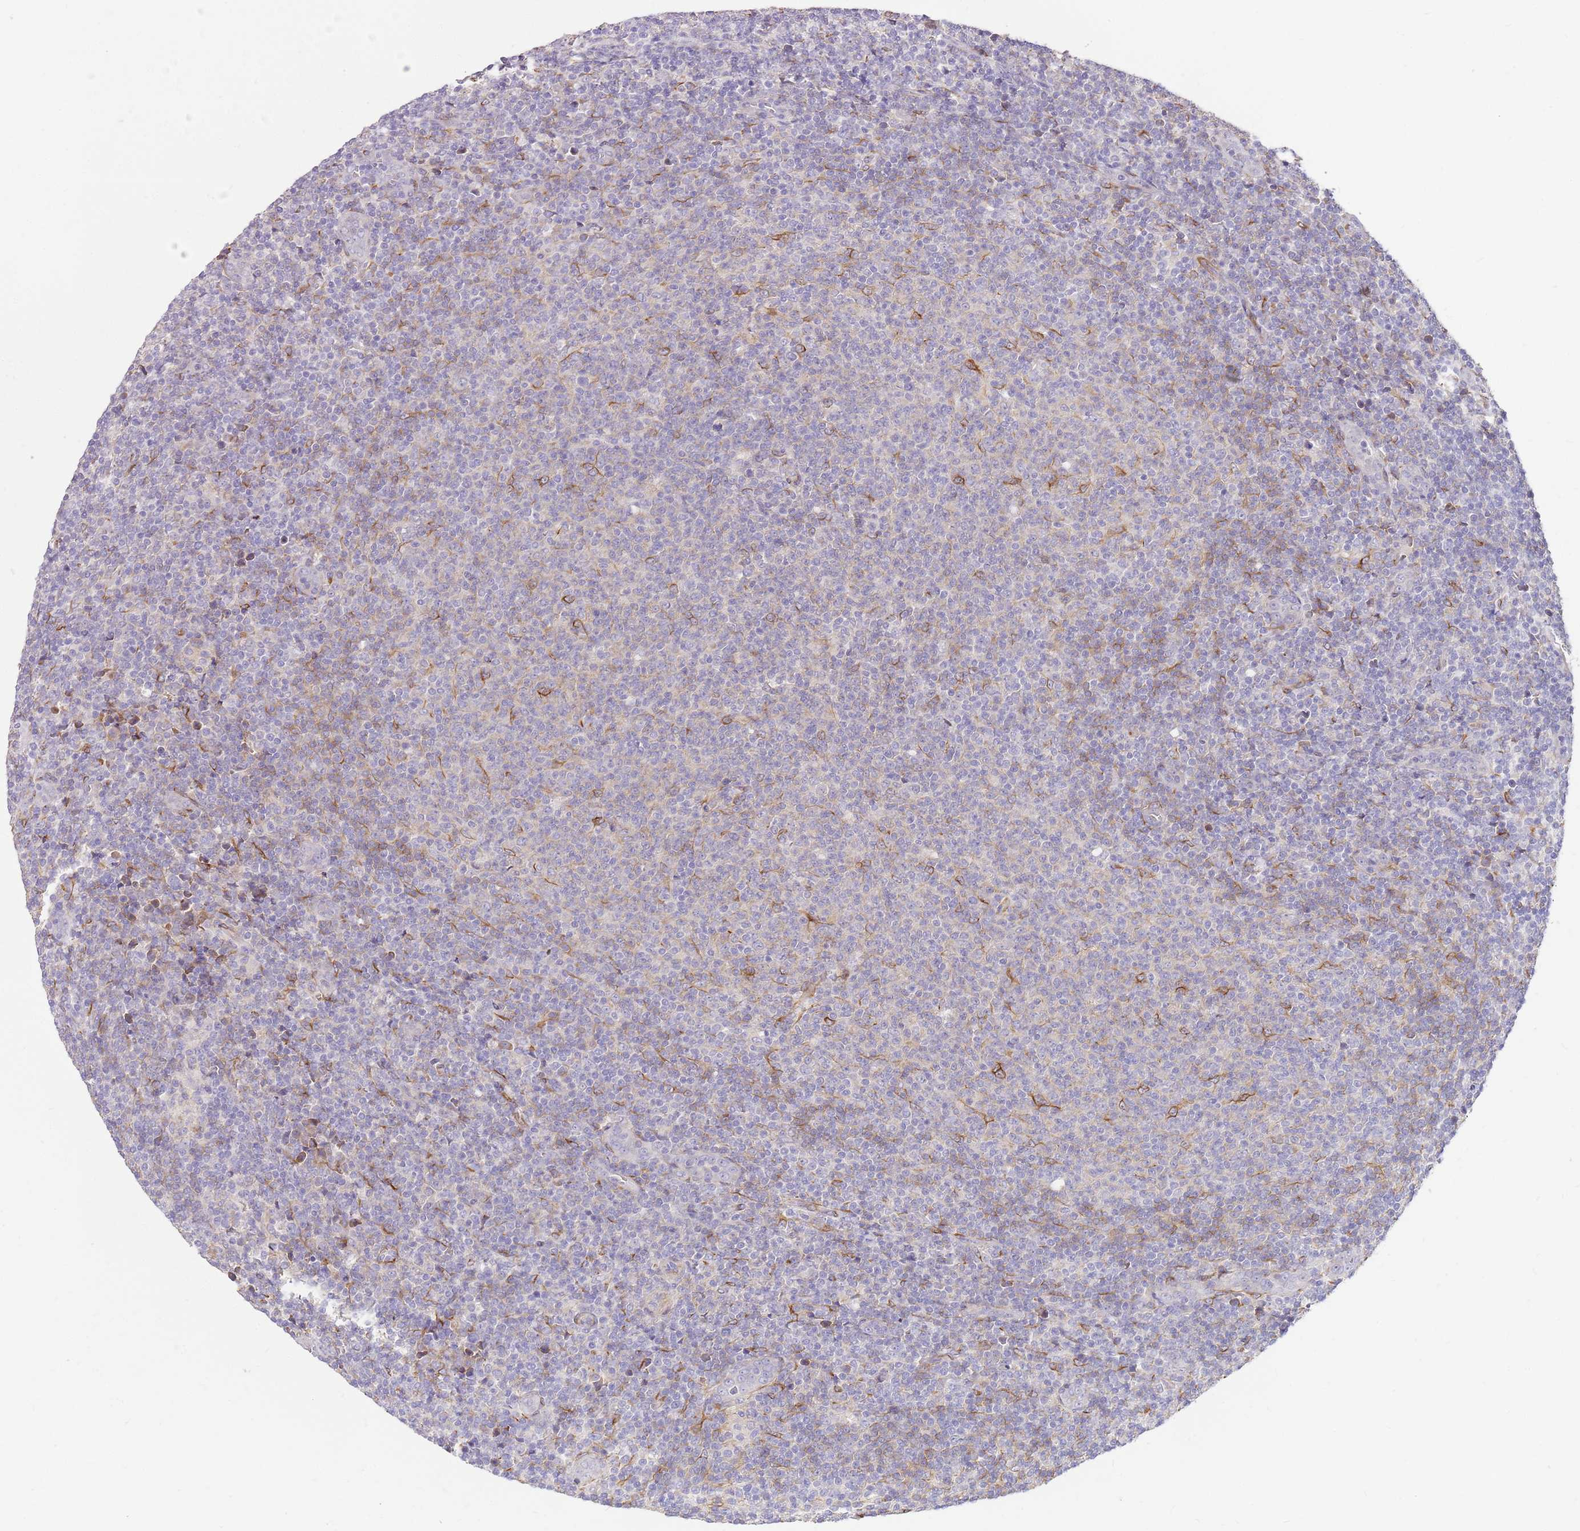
{"staining": {"intensity": "negative", "quantity": "none", "location": "none"}, "tissue": "lymphoma", "cell_type": "Tumor cells", "image_type": "cancer", "snomed": [{"axis": "morphology", "description": "Malignant lymphoma, non-Hodgkin's type, Low grade"}, {"axis": "topography", "description": "Lymph node"}], "caption": "High magnification brightfield microscopy of malignant lymphoma, non-Hodgkin's type (low-grade) stained with DAB (brown) and counterstained with hematoxylin (blue): tumor cells show no significant positivity.", "gene": "RFK", "patient": {"sex": "male", "age": 66}}